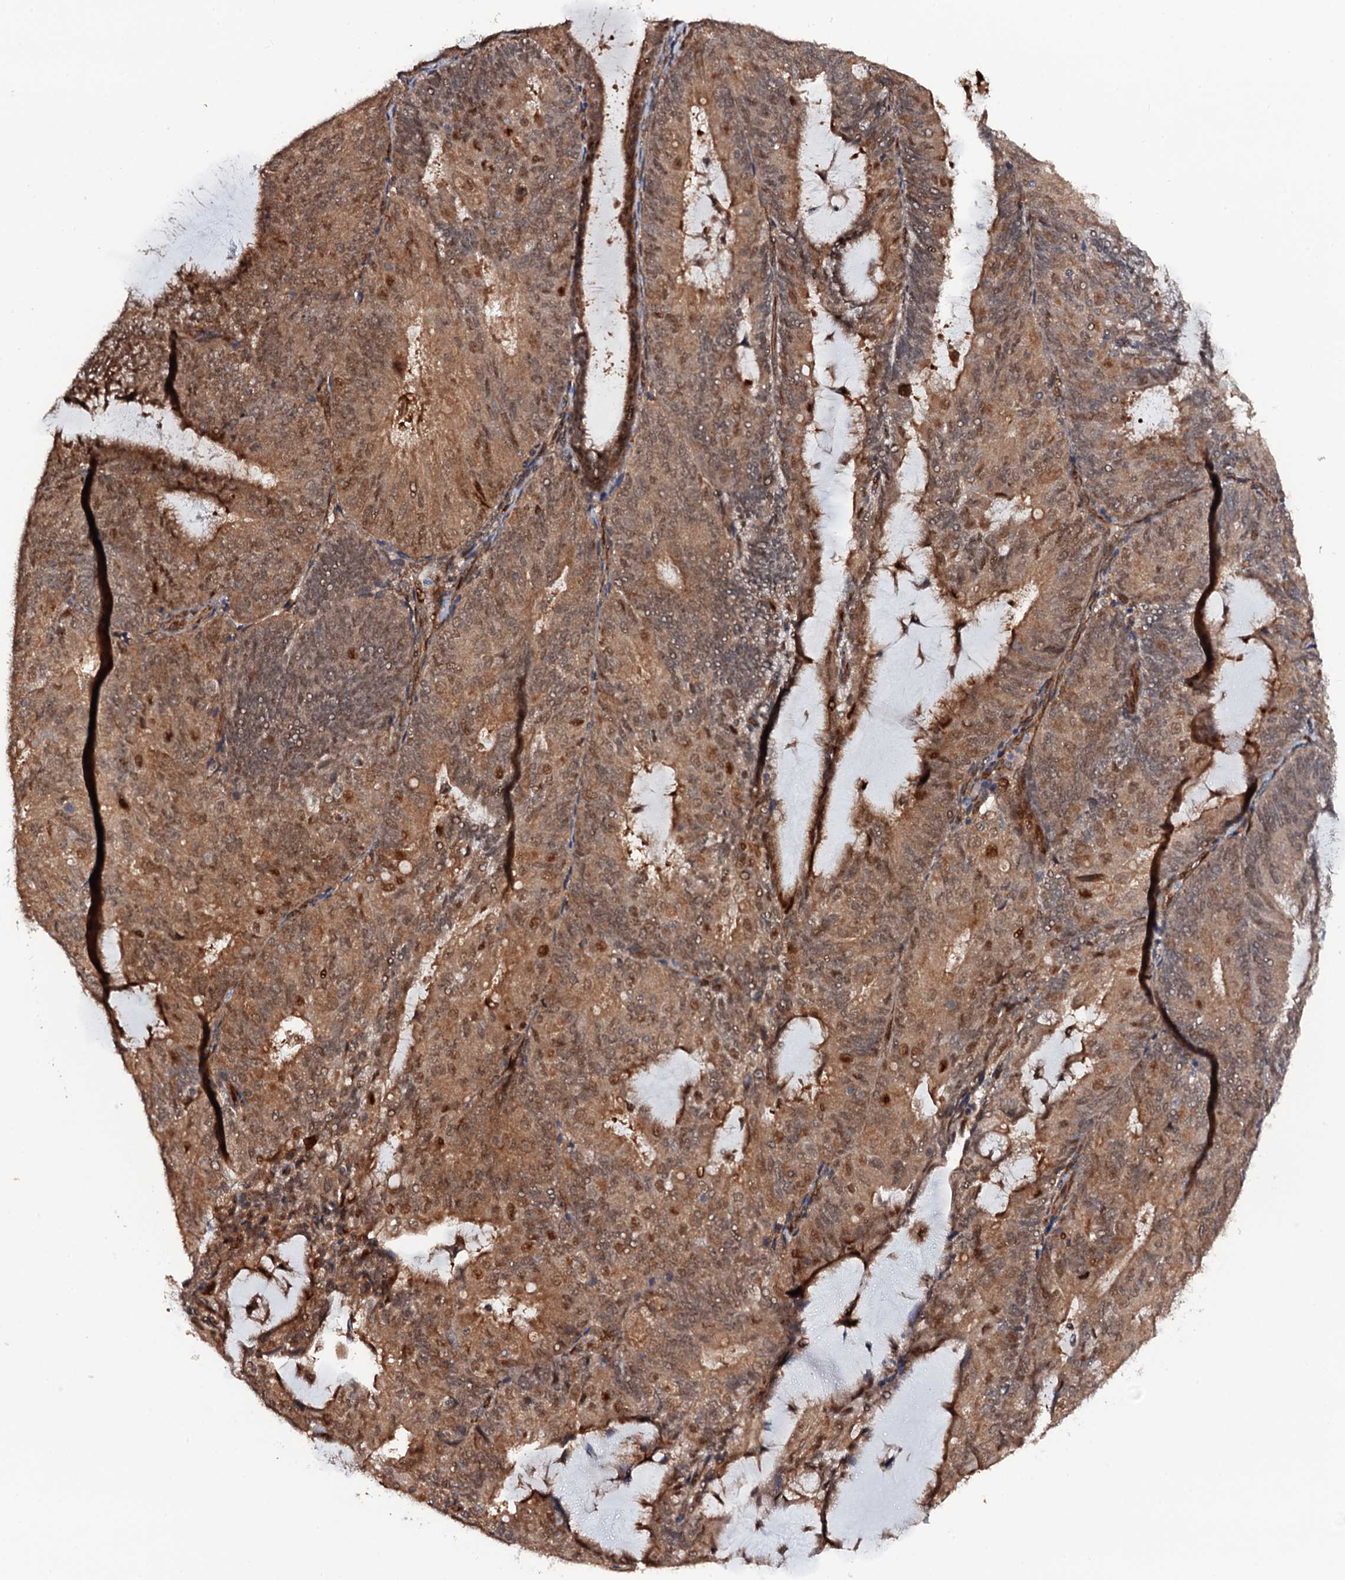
{"staining": {"intensity": "moderate", "quantity": ">75%", "location": "cytoplasmic/membranous,nuclear"}, "tissue": "endometrial cancer", "cell_type": "Tumor cells", "image_type": "cancer", "snomed": [{"axis": "morphology", "description": "Adenocarcinoma, NOS"}, {"axis": "topography", "description": "Endometrium"}], "caption": "Immunohistochemistry (DAB) staining of endometrial cancer reveals moderate cytoplasmic/membranous and nuclear protein expression in about >75% of tumor cells.", "gene": "CDC23", "patient": {"sex": "female", "age": 81}}